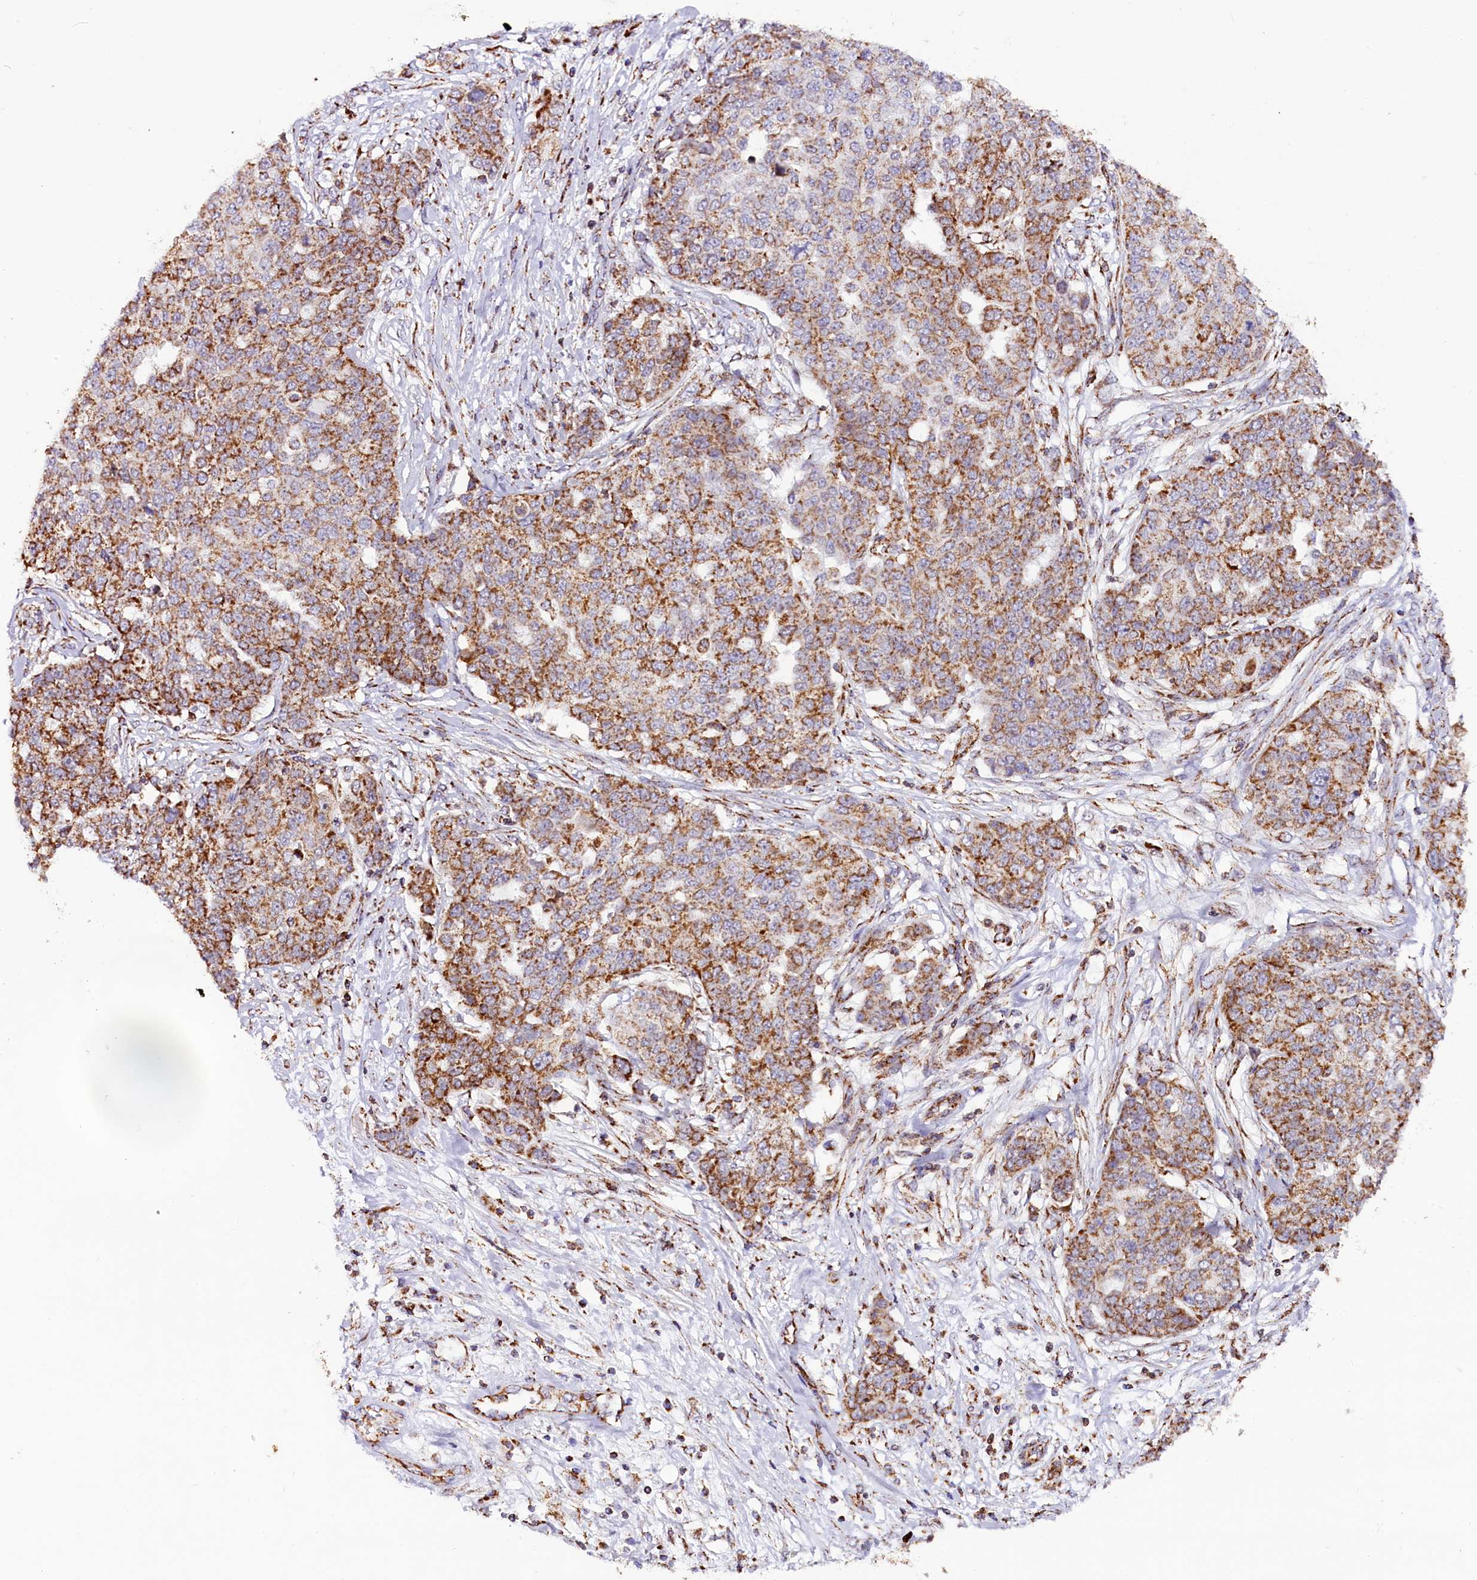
{"staining": {"intensity": "moderate", "quantity": ">75%", "location": "cytoplasmic/membranous"}, "tissue": "ovarian cancer", "cell_type": "Tumor cells", "image_type": "cancer", "snomed": [{"axis": "morphology", "description": "Cystadenocarcinoma, serous, NOS"}, {"axis": "topography", "description": "Soft tissue"}, {"axis": "topography", "description": "Ovary"}], "caption": "This image exhibits serous cystadenocarcinoma (ovarian) stained with immunohistochemistry (IHC) to label a protein in brown. The cytoplasmic/membranous of tumor cells show moderate positivity for the protein. Nuclei are counter-stained blue.", "gene": "NDUFA8", "patient": {"sex": "female", "age": 57}}